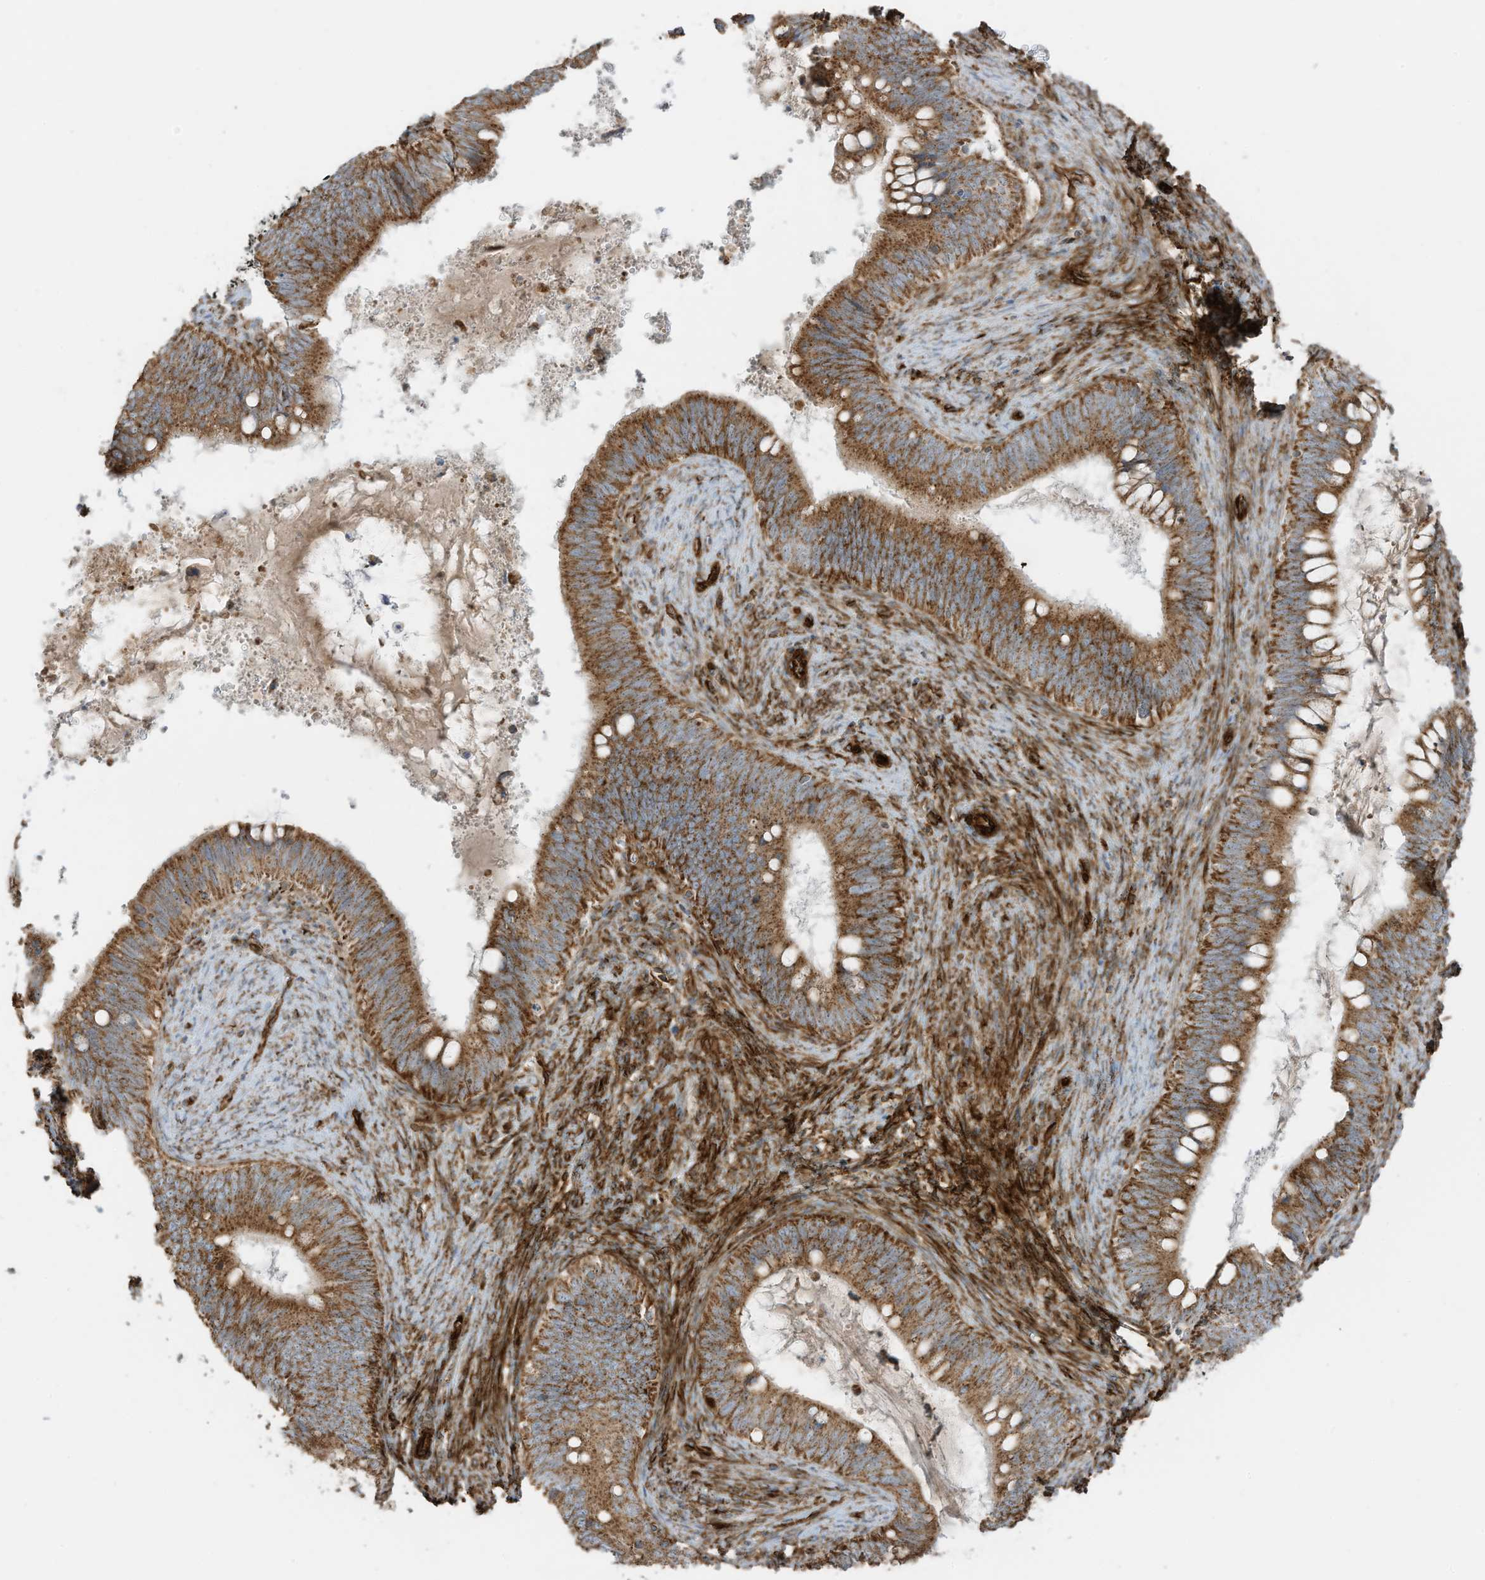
{"staining": {"intensity": "moderate", "quantity": ">75%", "location": "cytoplasmic/membranous"}, "tissue": "cervical cancer", "cell_type": "Tumor cells", "image_type": "cancer", "snomed": [{"axis": "morphology", "description": "Adenocarcinoma, NOS"}, {"axis": "topography", "description": "Cervix"}], "caption": "This micrograph displays immunohistochemistry staining of human adenocarcinoma (cervical), with medium moderate cytoplasmic/membranous expression in about >75% of tumor cells.", "gene": "ABCB7", "patient": {"sex": "female", "age": 42}}